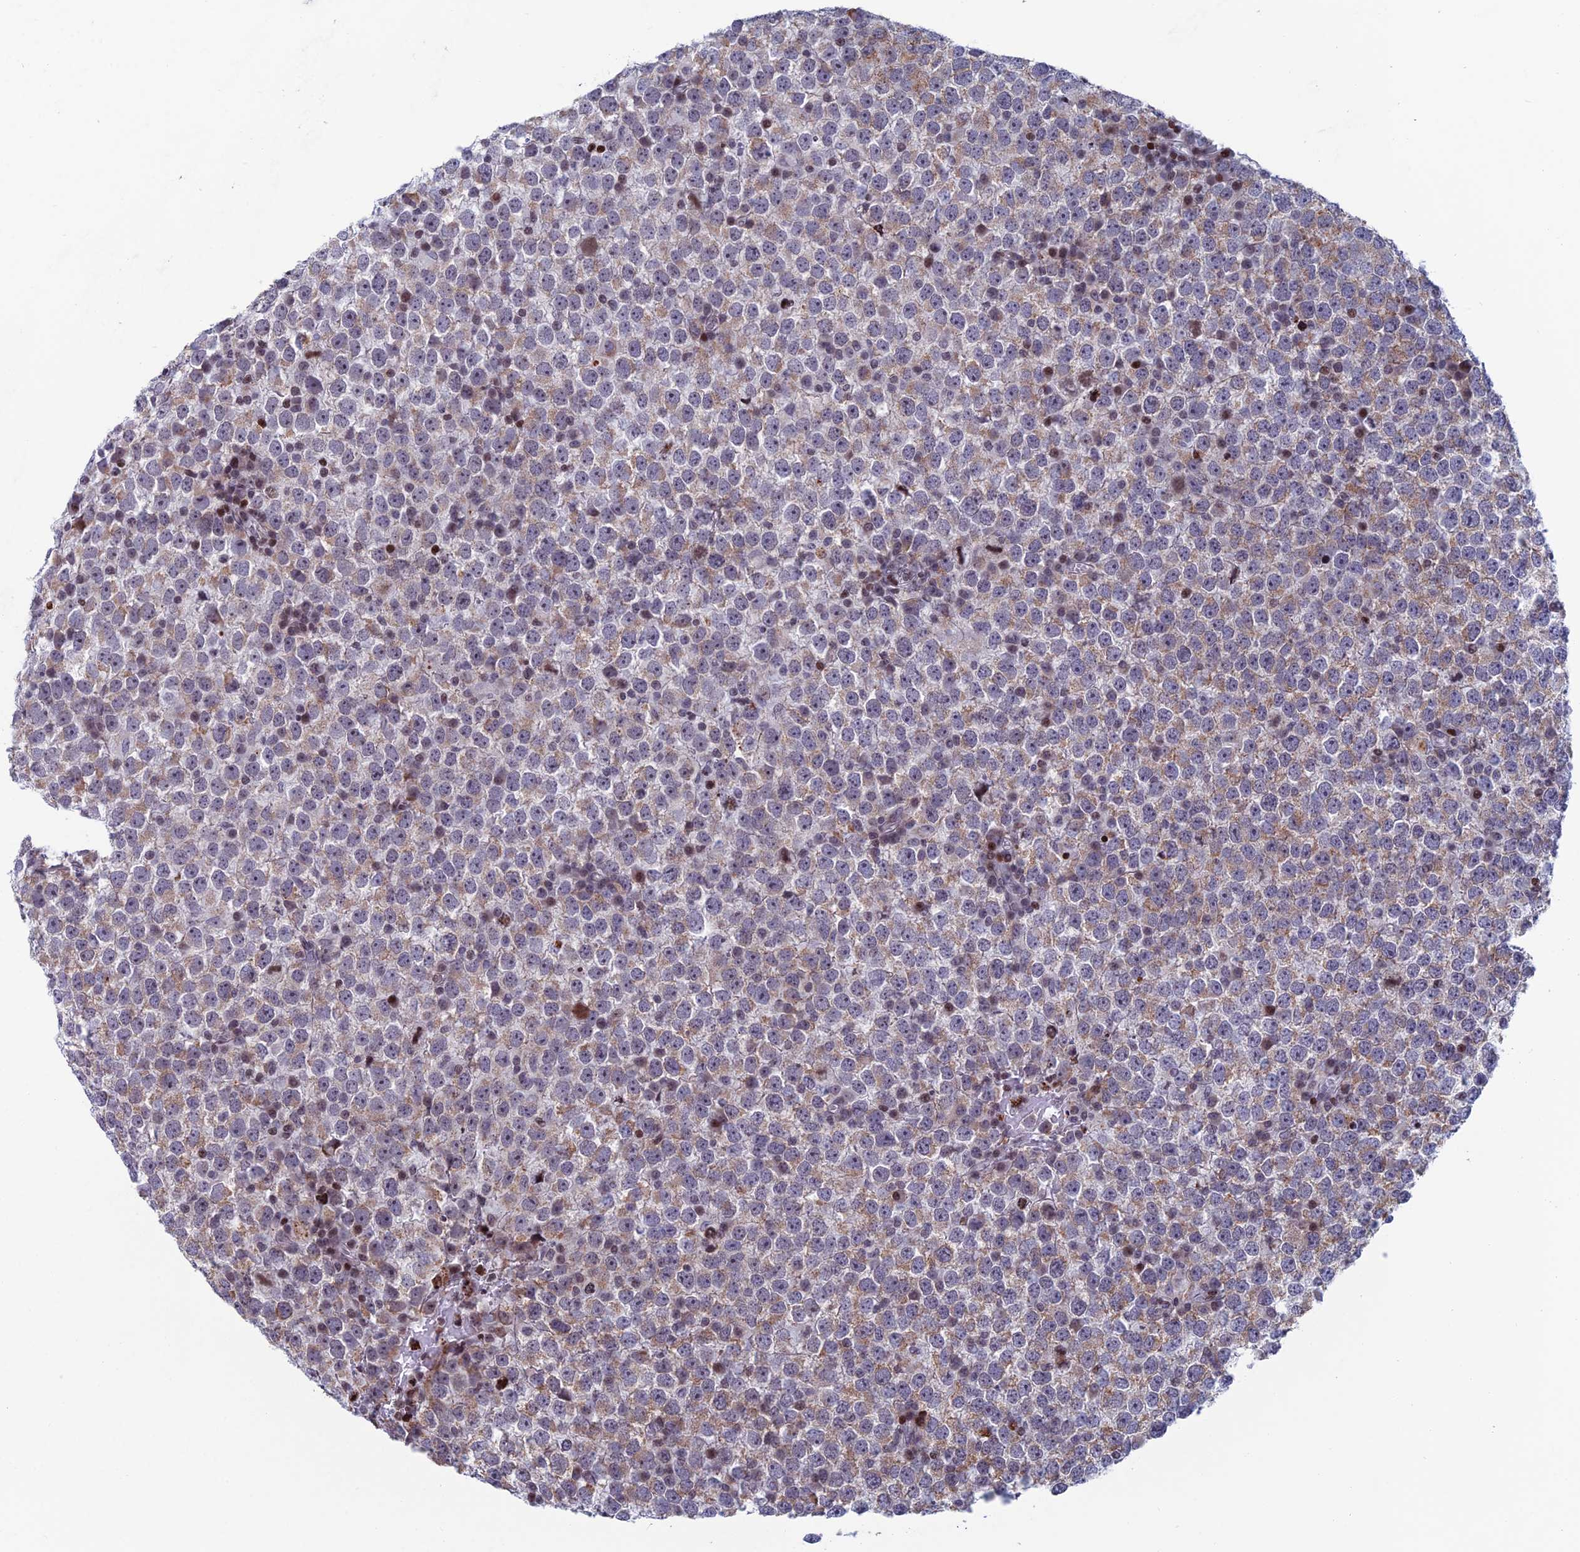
{"staining": {"intensity": "weak", "quantity": ">75%", "location": "cytoplasmic/membranous"}, "tissue": "testis cancer", "cell_type": "Tumor cells", "image_type": "cancer", "snomed": [{"axis": "morphology", "description": "Seminoma, NOS"}, {"axis": "topography", "description": "Testis"}], "caption": "Immunohistochemical staining of seminoma (testis) exhibits low levels of weak cytoplasmic/membranous protein positivity in about >75% of tumor cells.", "gene": "AFF3", "patient": {"sex": "male", "age": 65}}